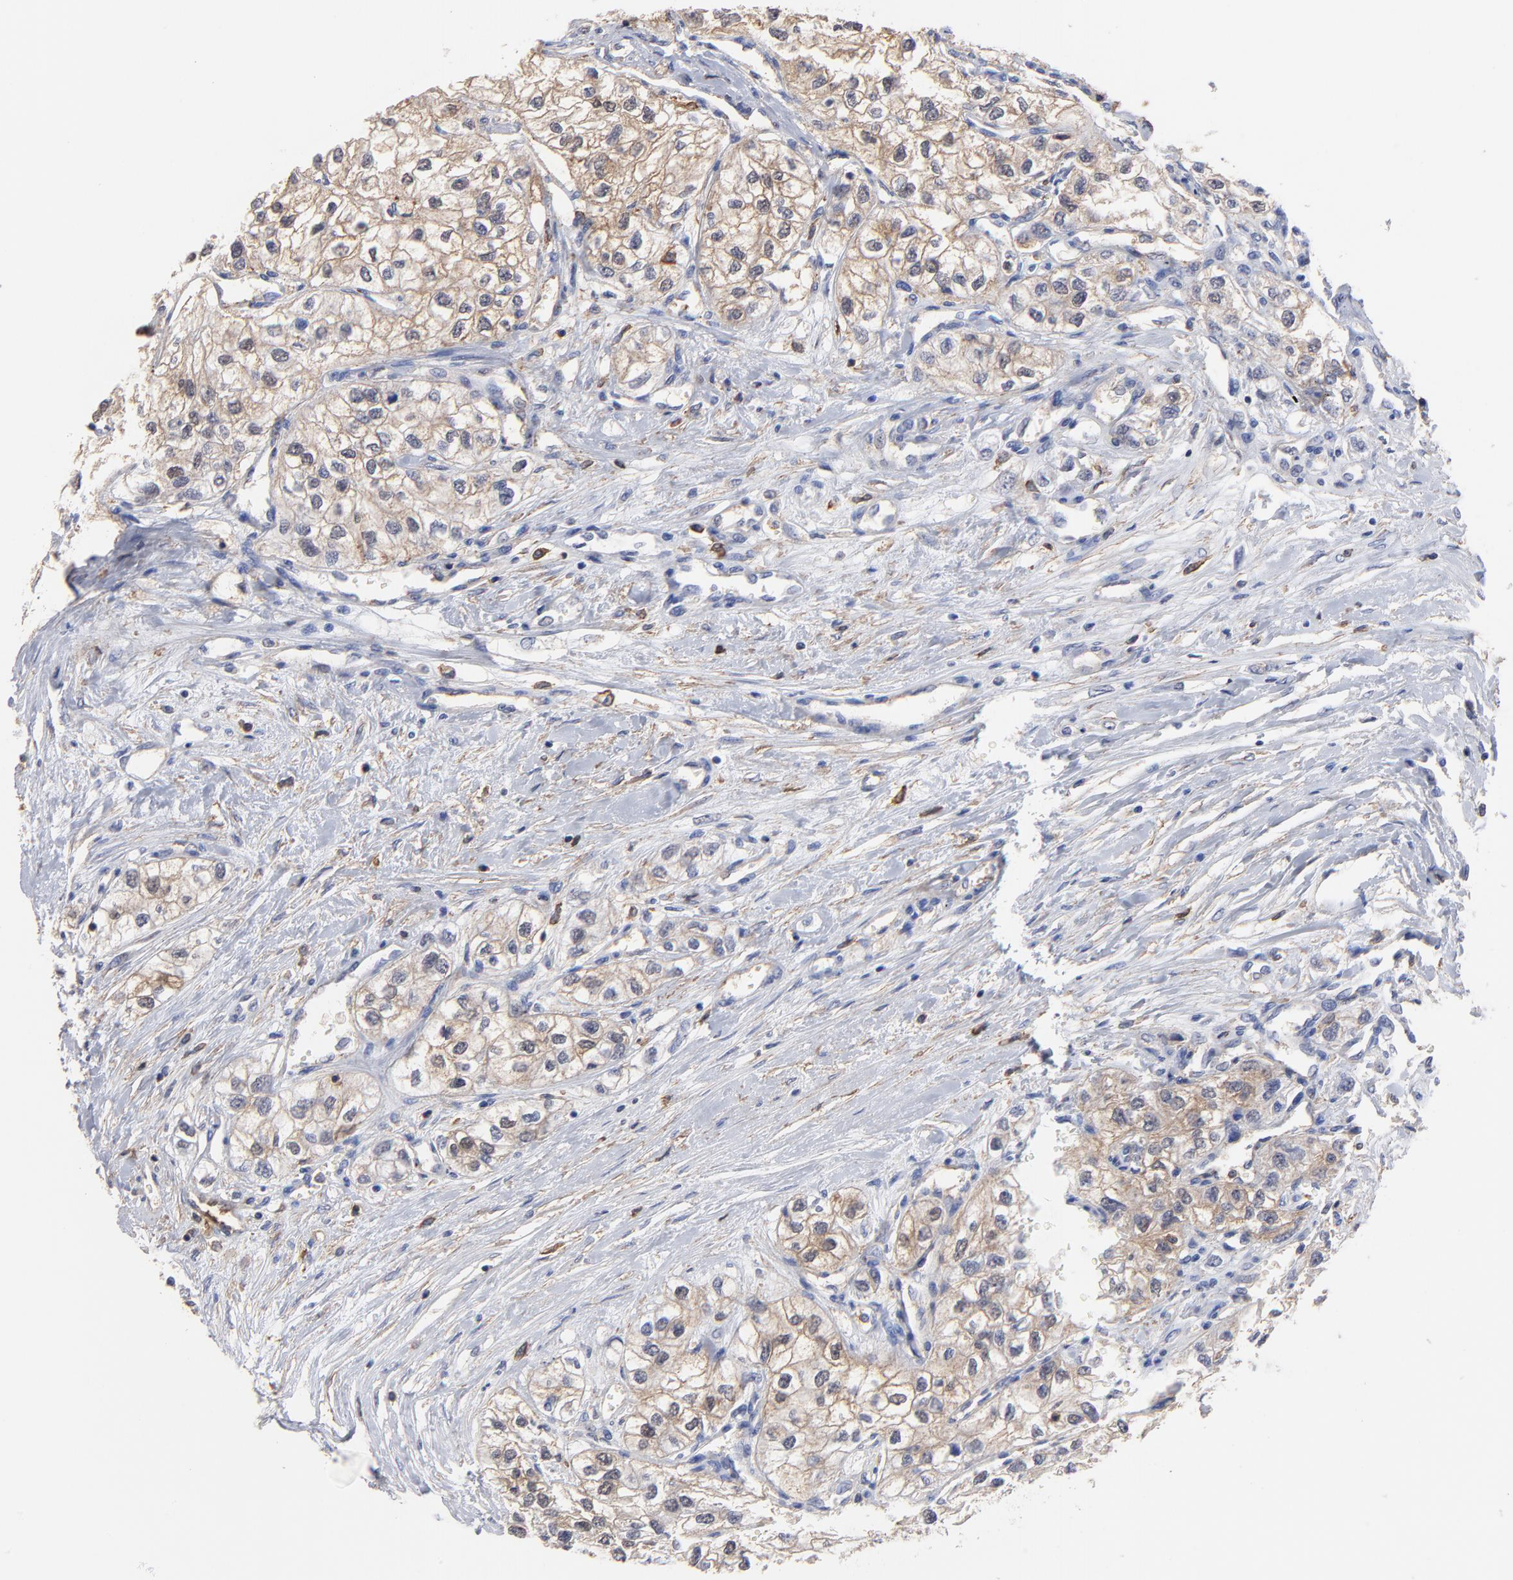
{"staining": {"intensity": "moderate", "quantity": "<25%", "location": "cytoplasmic/membranous"}, "tissue": "renal cancer", "cell_type": "Tumor cells", "image_type": "cancer", "snomed": [{"axis": "morphology", "description": "Adenocarcinoma, NOS"}, {"axis": "topography", "description": "Kidney"}], "caption": "Renal adenocarcinoma tissue reveals moderate cytoplasmic/membranous staining in approximately <25% of tumor cells (brown staining indicates protein expression, while blue staining denotes nuclei).", "gene": "ASL", "patient": {"sex": "male", "age": 57}}